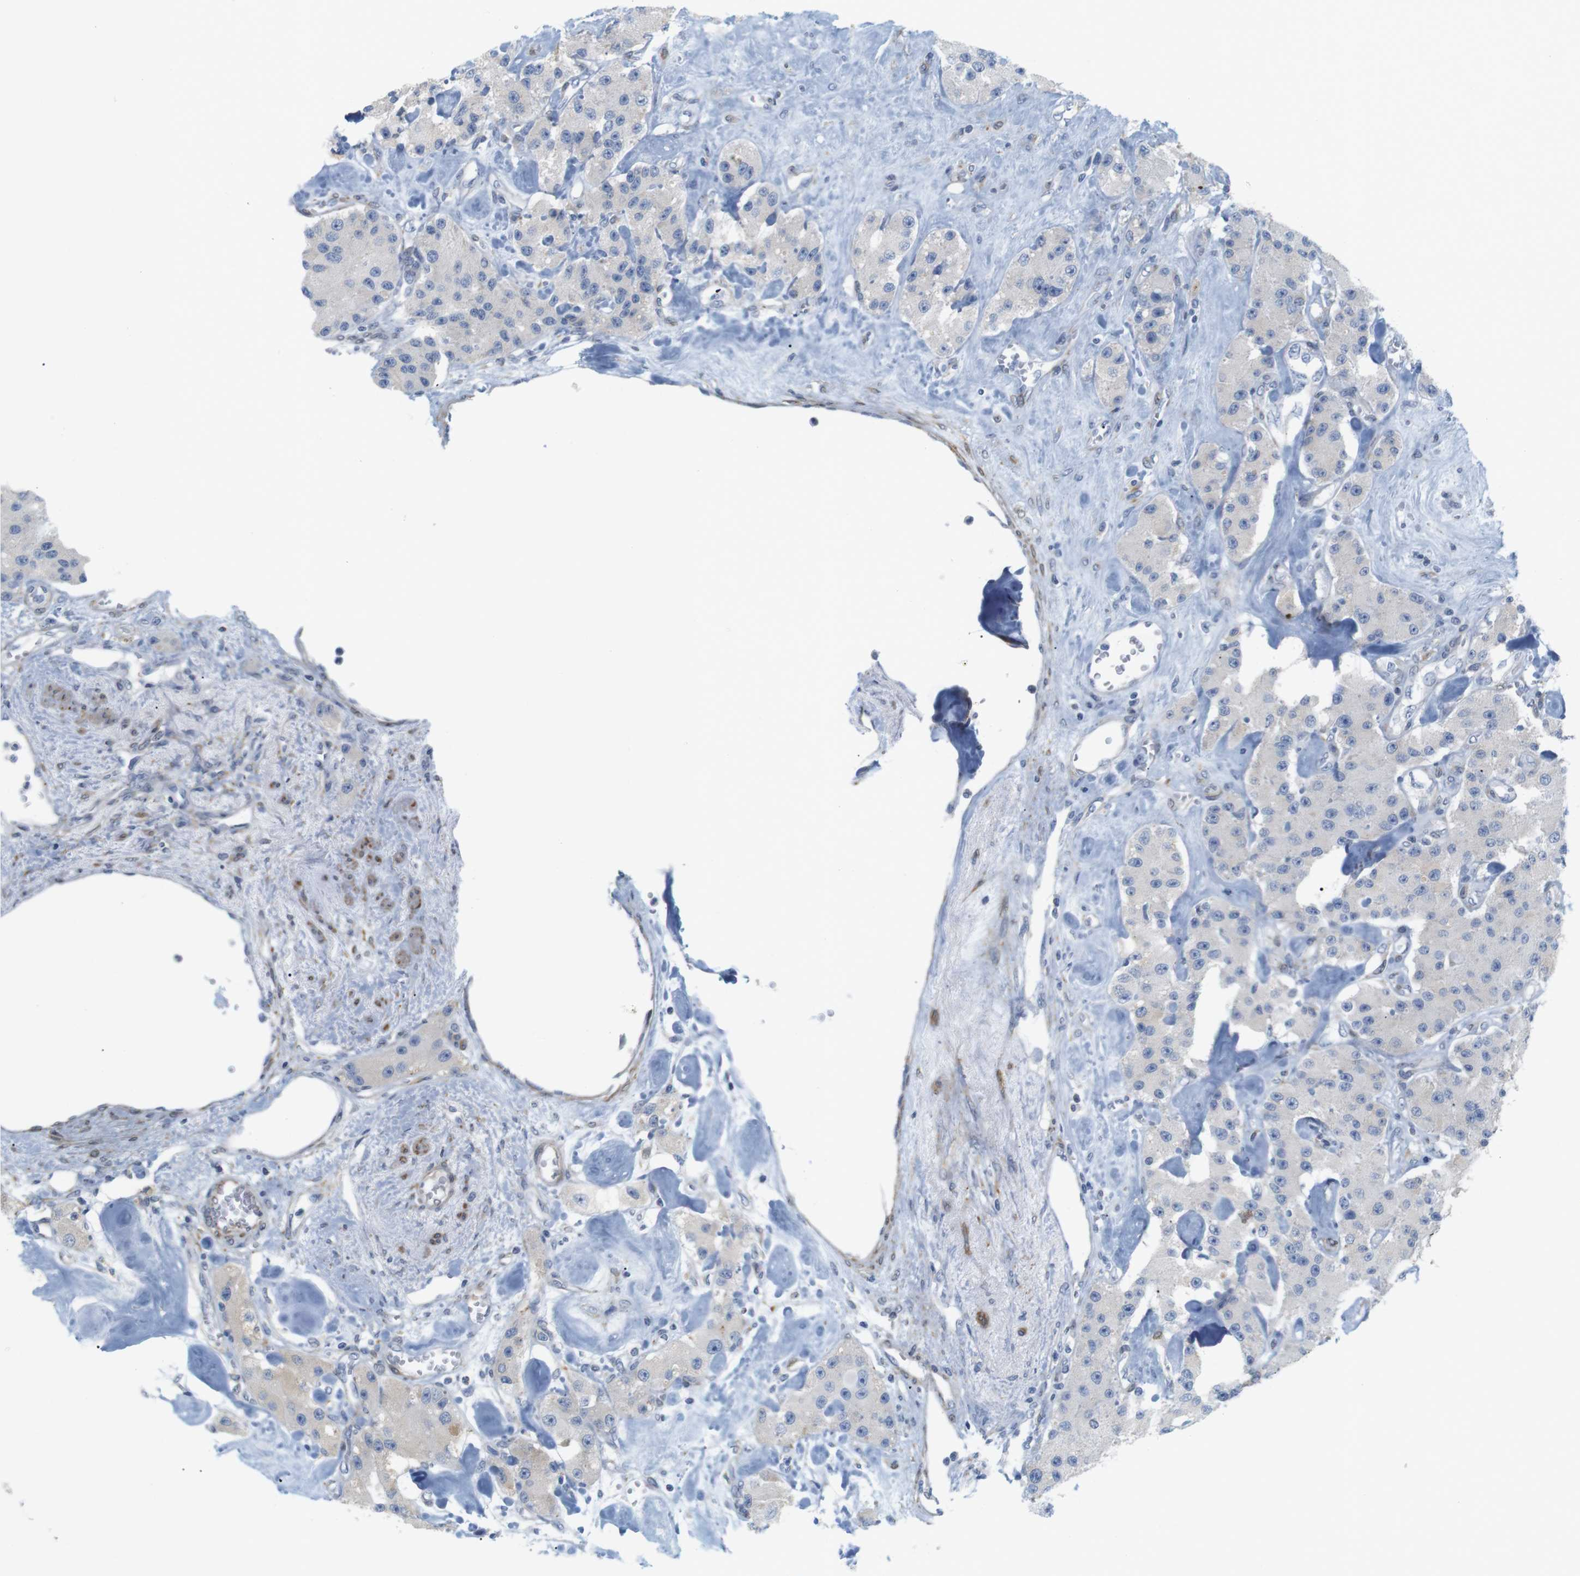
{"staining": {"intensity": "negative", "quantity": "none", "location": "none"}, "tissue": "carcinoid", "cell_type": "Tumor cells", "image_type": "cancer", "snomed": [{"axis": "morphology", "description": "Carcinoid, malignant, NOS"}, {"axis": "topography", "description": "Pancreas"}], "caption": "Malignant carcinoid was stained to show a protein in brown. There is no significant staining in tumor cells.", "gene": "ITPR1", "patient": {"sex": "male", "age": 41}}